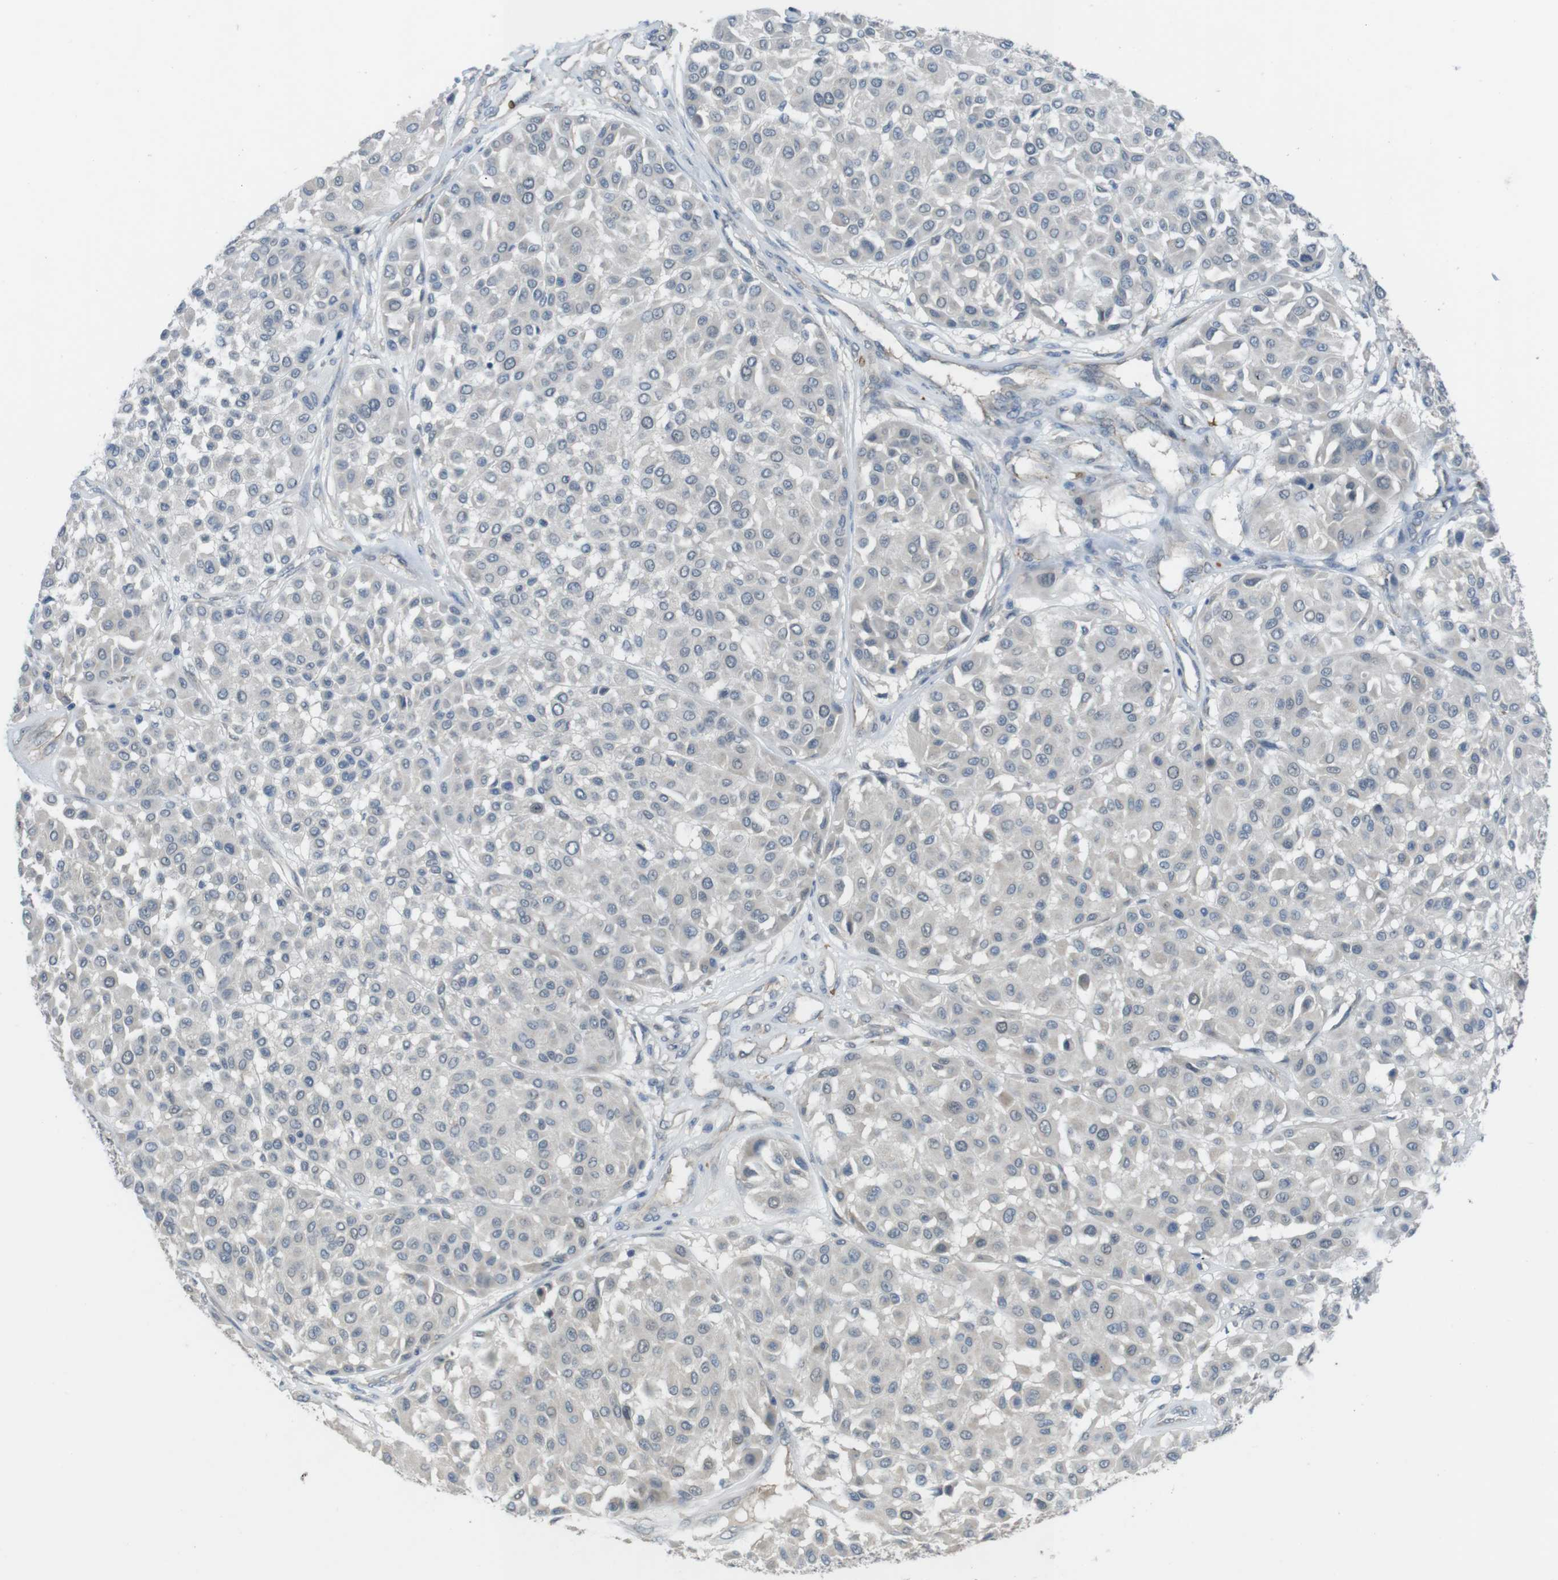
{"staining": {"intensity": "negative", "quantity": "none", "location": "none"}, "tissue": "melanoma", "cell_type": "Tumor cells", "image_type": "cancer", "snomed": [{"axis": "morphology", "description": "Malignant melanoma, Metastatic site"}, {"axis": "topography", "description": "Soft tissue"}], "caption": "Immunohistochemistry histopathology image of neoplastic tissue: melanoma stained with DAB reveals no significant protein staining in tumor cells.", "gene": "GYPA", "patient": {"sex": "male", "age": 41}}